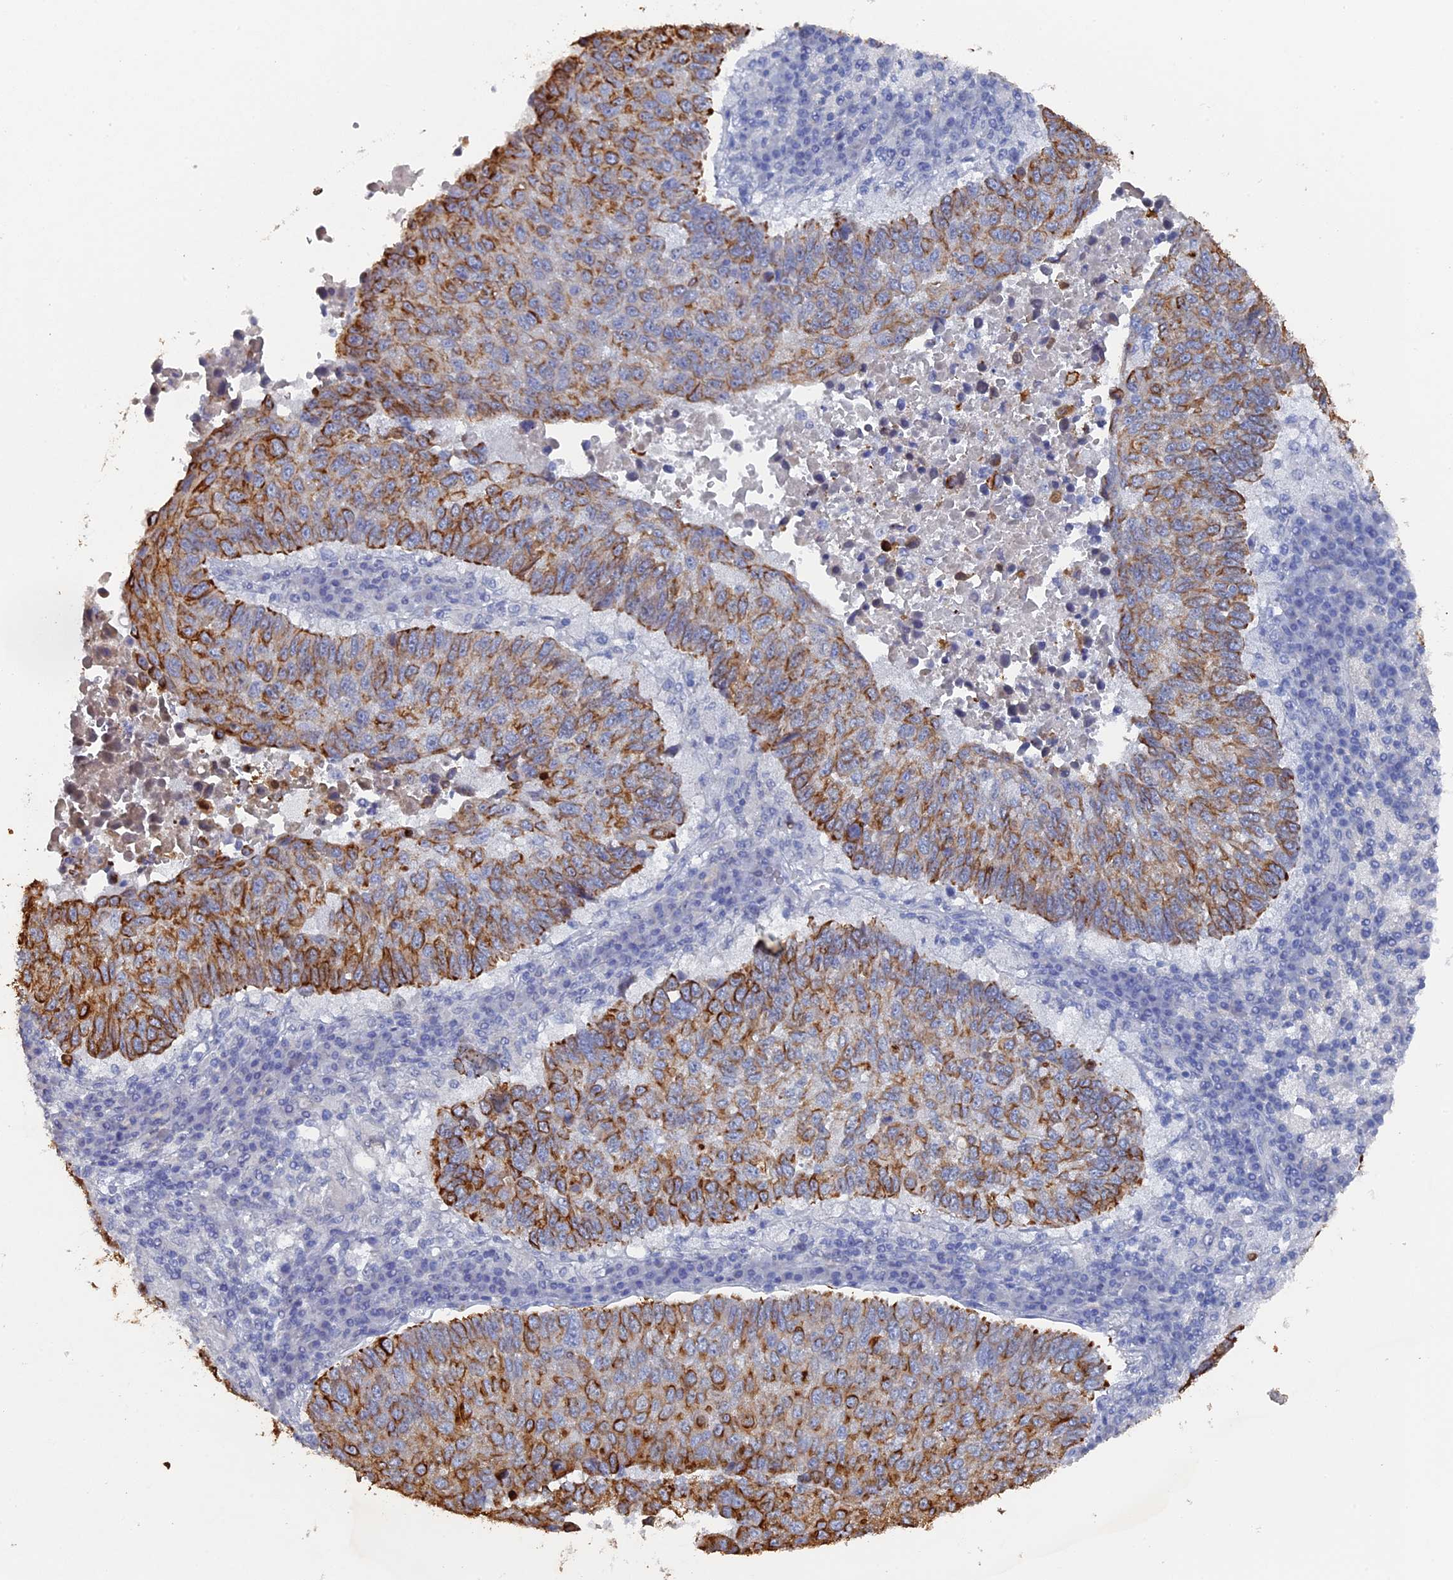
{"staining": {"intensity": "strong", "quantity": "25%-75%", "location": "cytoplasmic/membranous"}, "tissue": "lung cancer", "cell_type": "Tumor cells", "image_type": "cancer", "snomed": [{"axis": "morphology", "description": "Squamous cell carcinoma, NOS"}, {"axis": "topography", "description": "Lung"}], "caption": "High-magnification brightfield microscopy of lung cancer (squamous cell carcinoma) stained with DAB (3,3'-diaminobenzidine) (brown) and counterstained with hematoxylin (blue). tumor cells exhibit strong cytoplasmic/membranous positivity is identified in approximately25%-75% of cells.", "gene": "SRFBP1", "patient": {"sex": "male", "age": 73}}